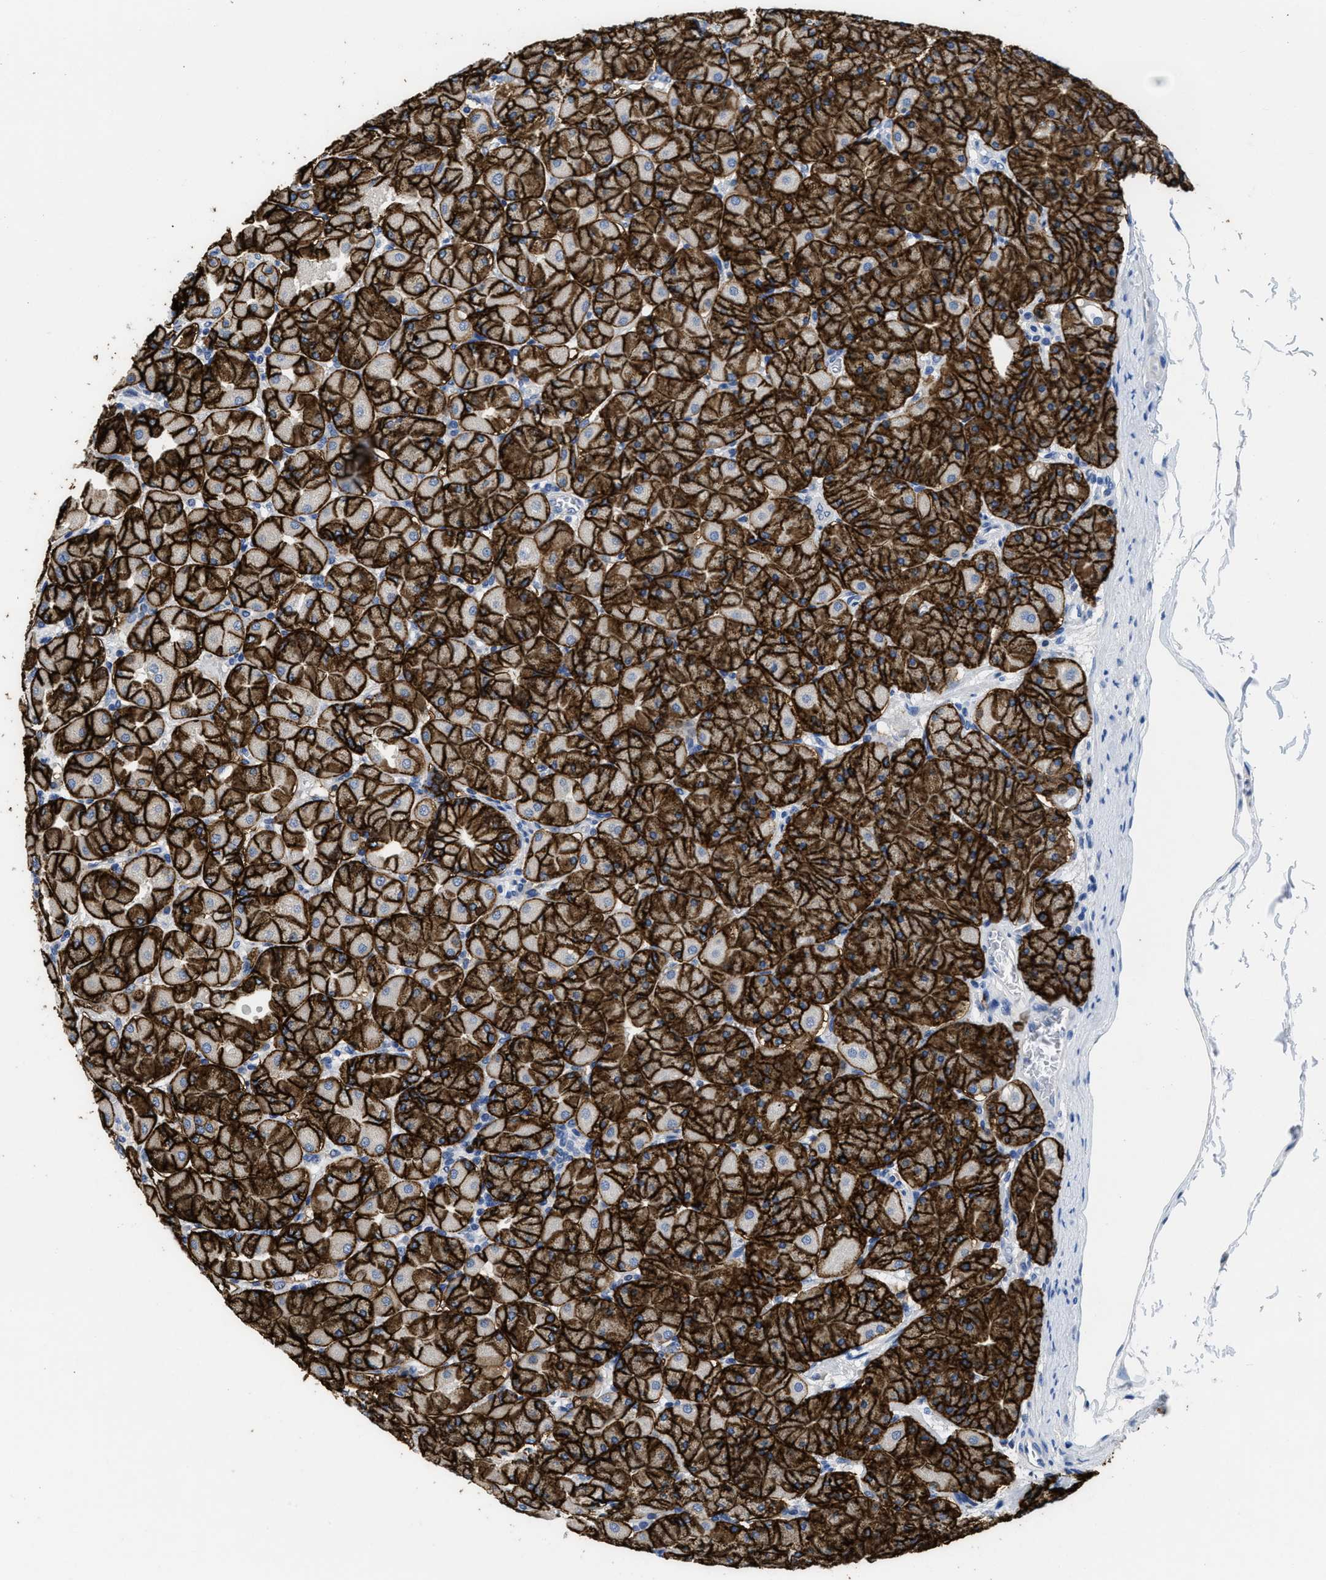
{"staining": {"intensity": "strong", "quantity": ">75%", "location": "cytoplasmic/membranous"}, "tissue": "stomach", "cell_type": "Glandular cells", "image_type": "normal", "snomed": [{"axis": "morphology", "description": "Normal tissue, NOS"}, {"axis": "topography", "description": "Stomach, upper"}], "caption": "Protein staining shows strong cytoplasmic/membranous positivity in approximately >75% of glandular cells in benign stomach.", "gene": "CA9", "patient": {"sex": "female", "age": 56}}